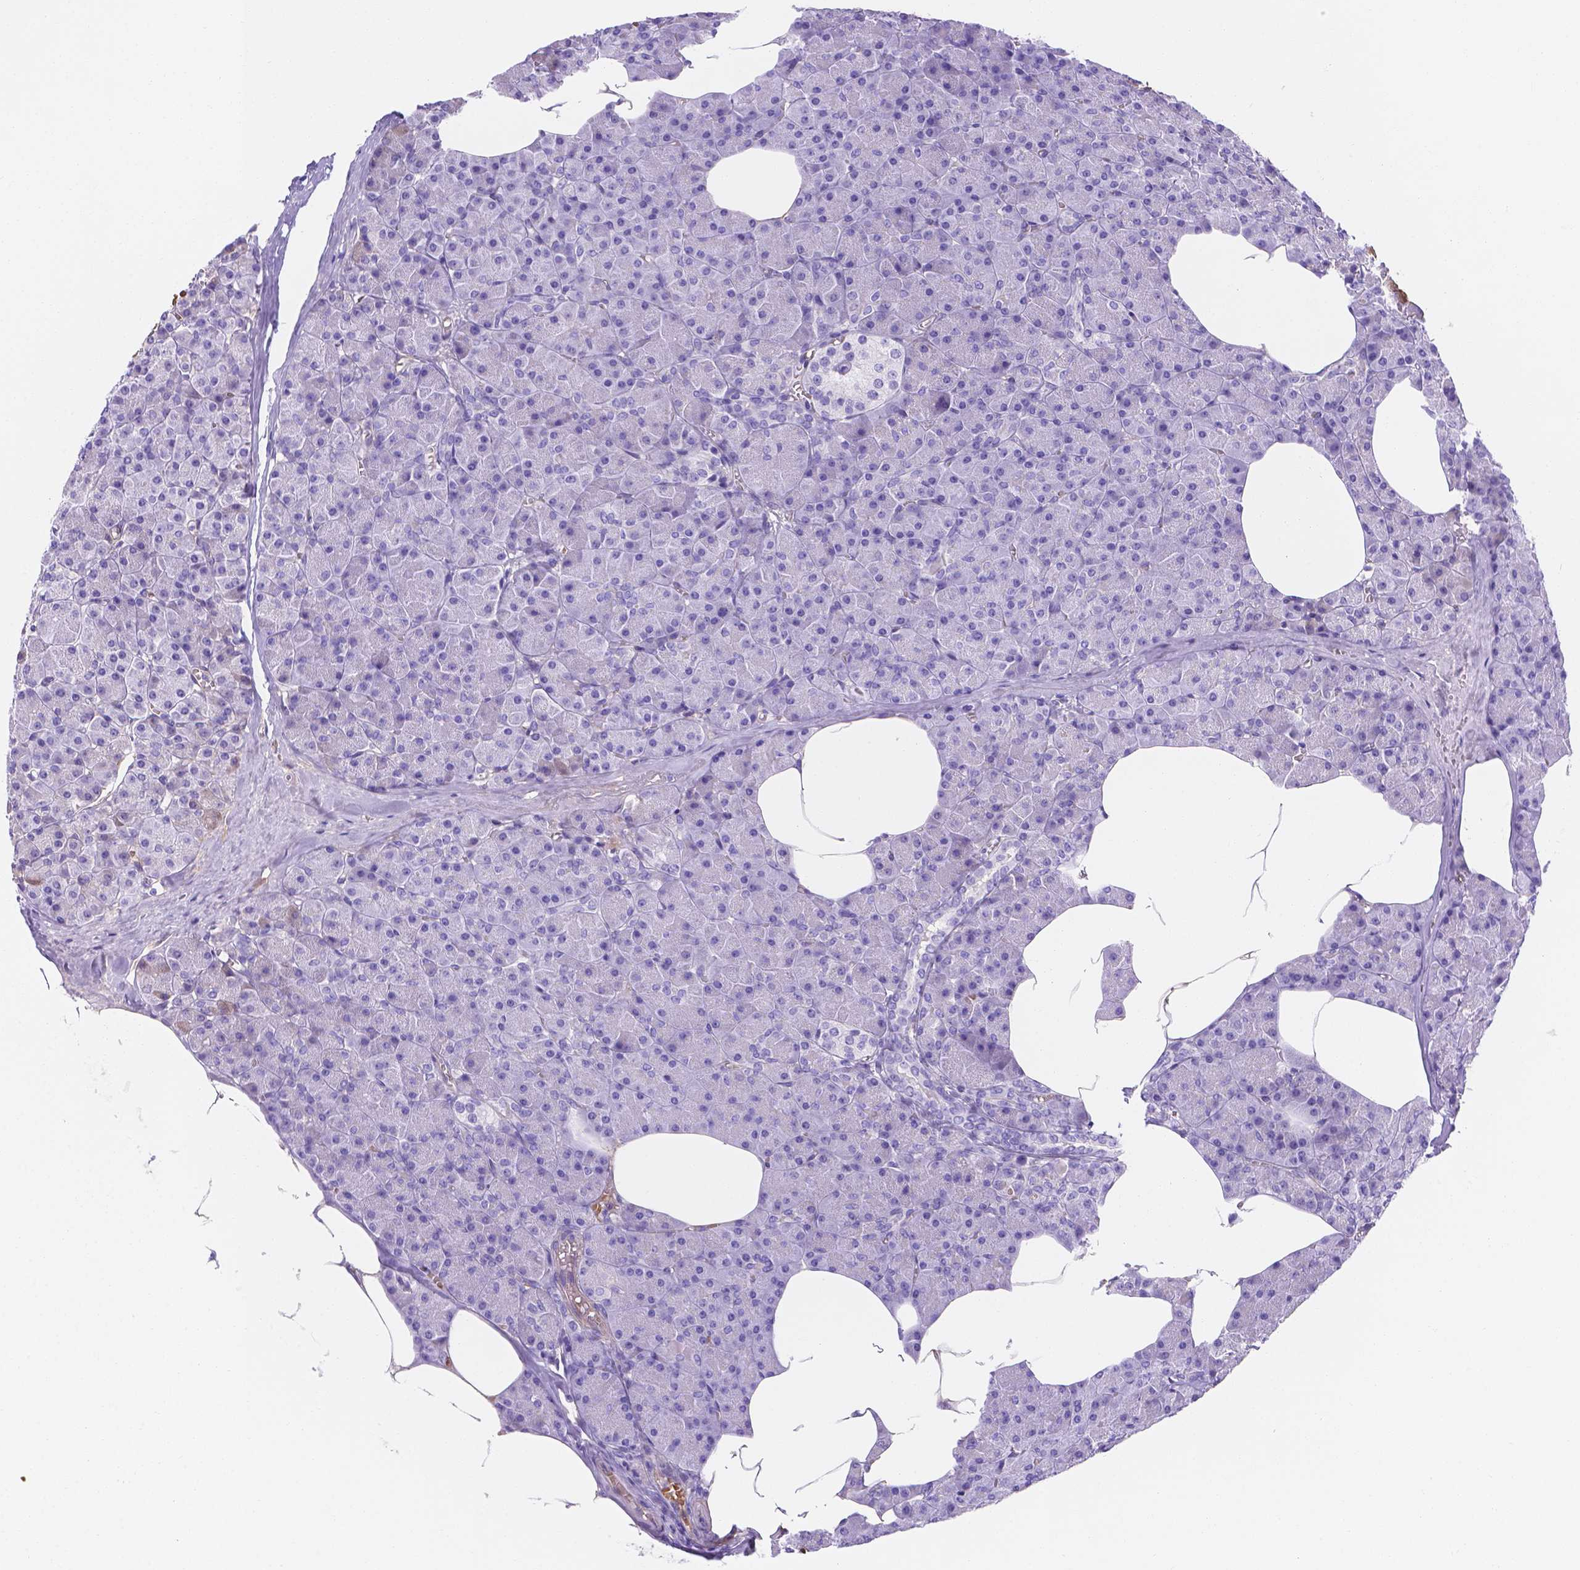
{"staining": {"intensity": "negative", "quantity": "none", "location": "none"}, "tissue": "pancreas", "cell_type": "Exocrine glandular cells", "image_type": "normal", "snomed": [{"axis": "morphology", "description": "Normal tissue, NOS"}, {"axis": "topography", "description": "Pancreas"}], "caption": "Human pancreas stained for a protein using IHC shows no positivity in exocrine glandular cells.", "gene": "SLC40A1", "patient": {"sex": "female", "age": 45}}